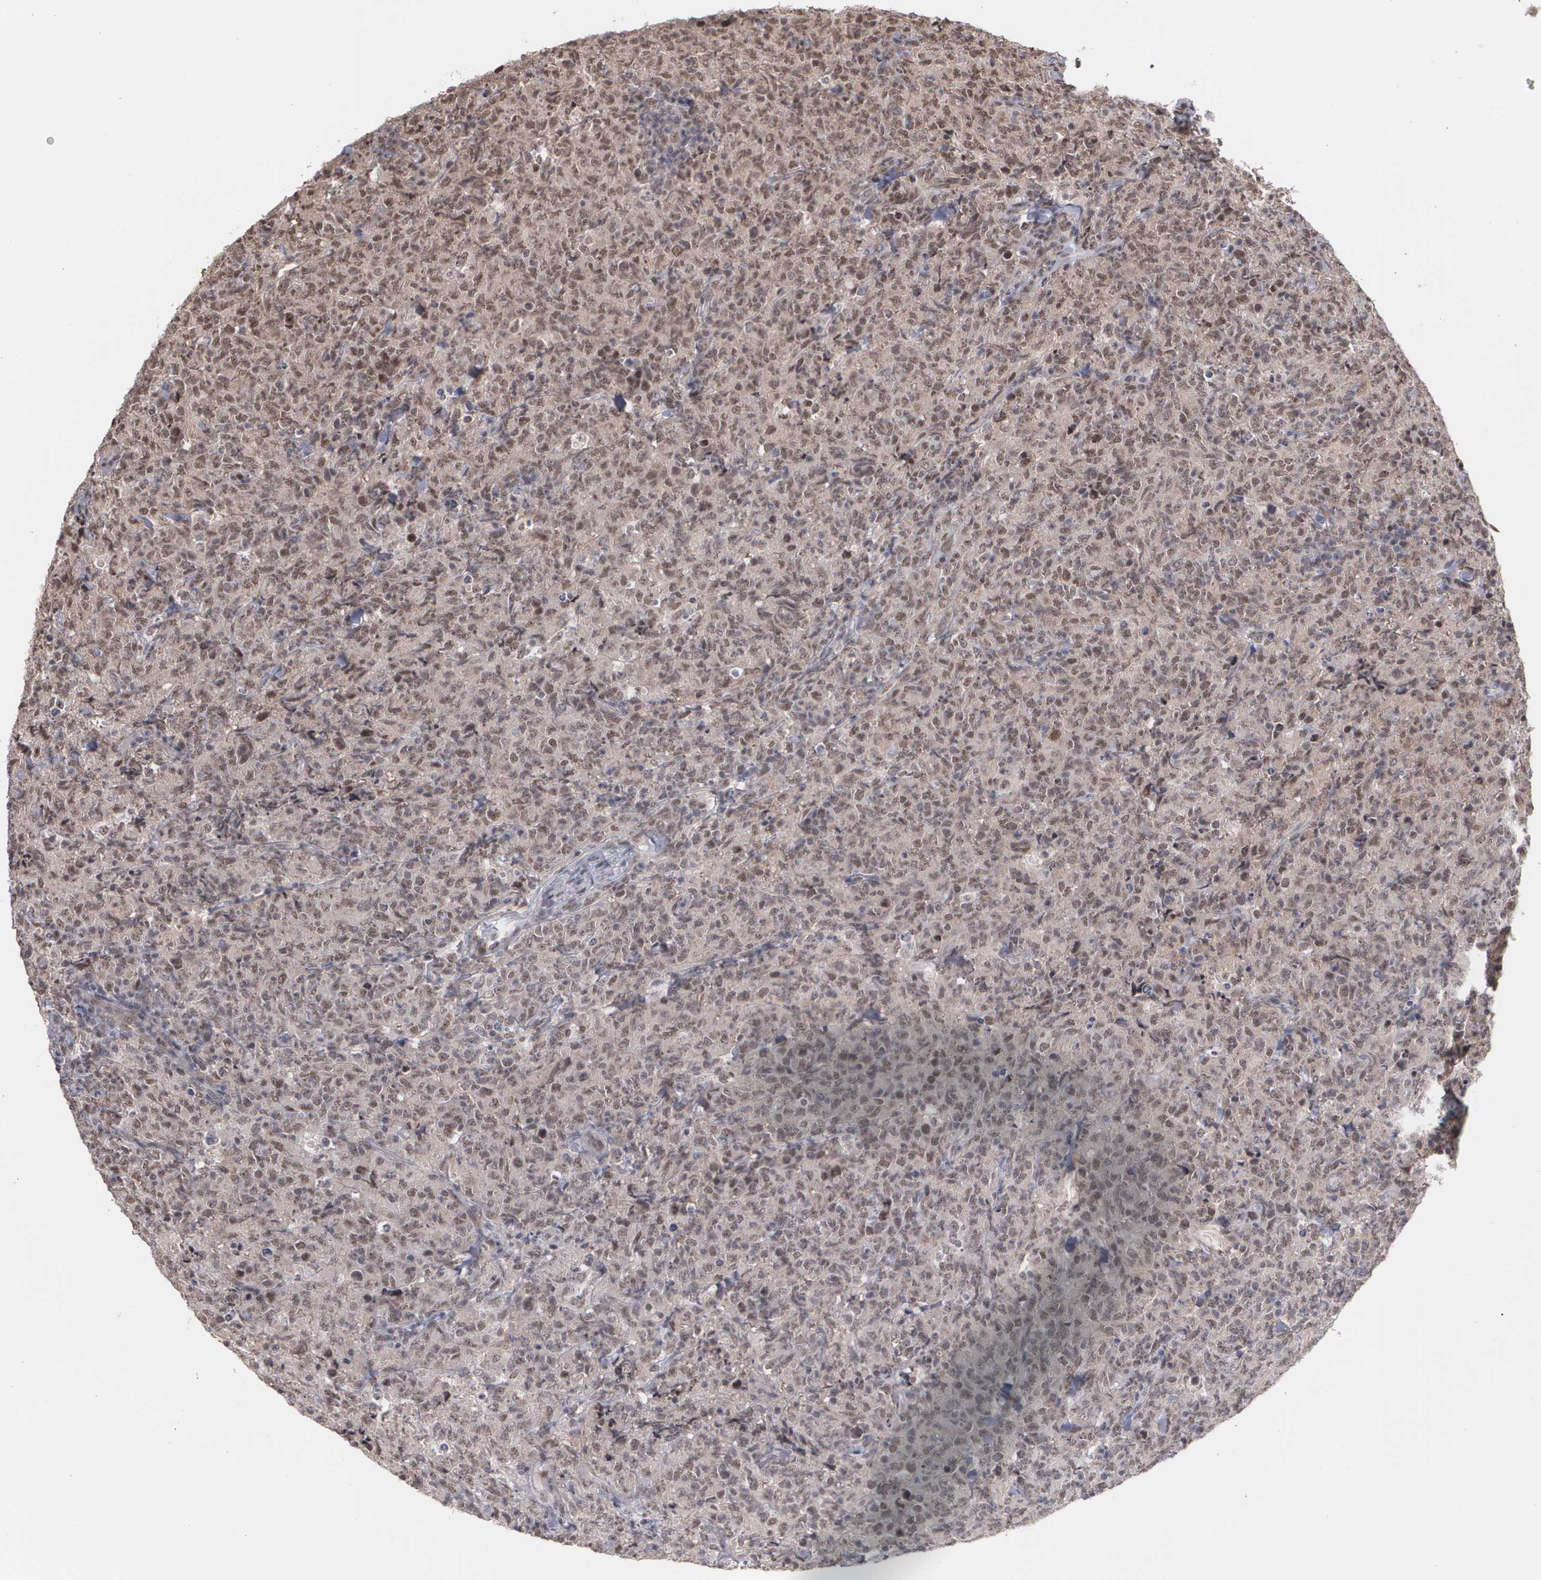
{"staining": {"intensity": "weak", "quantity": ">75%", "location": "cytoplasmic/membranous,nuclear"}, "tissue": "lymphoma", "cell_type": "Tumor cells", "image_type": "cancer", "snomed": [{"axis": "morphology", "description": "Malignant lymphoma, non-Hodgkin's type, High grade"}, {"axis": "topography", "description": "Tonsil"}], "caption": "Lymphoma stained for a protein (brown) reveals weak cytoplasmic/membranous and nuclear positive staining in approximately >75% of tumor cells.", "gene": "ZNF75A", "patient": {"sex": "female", "age": 36}}